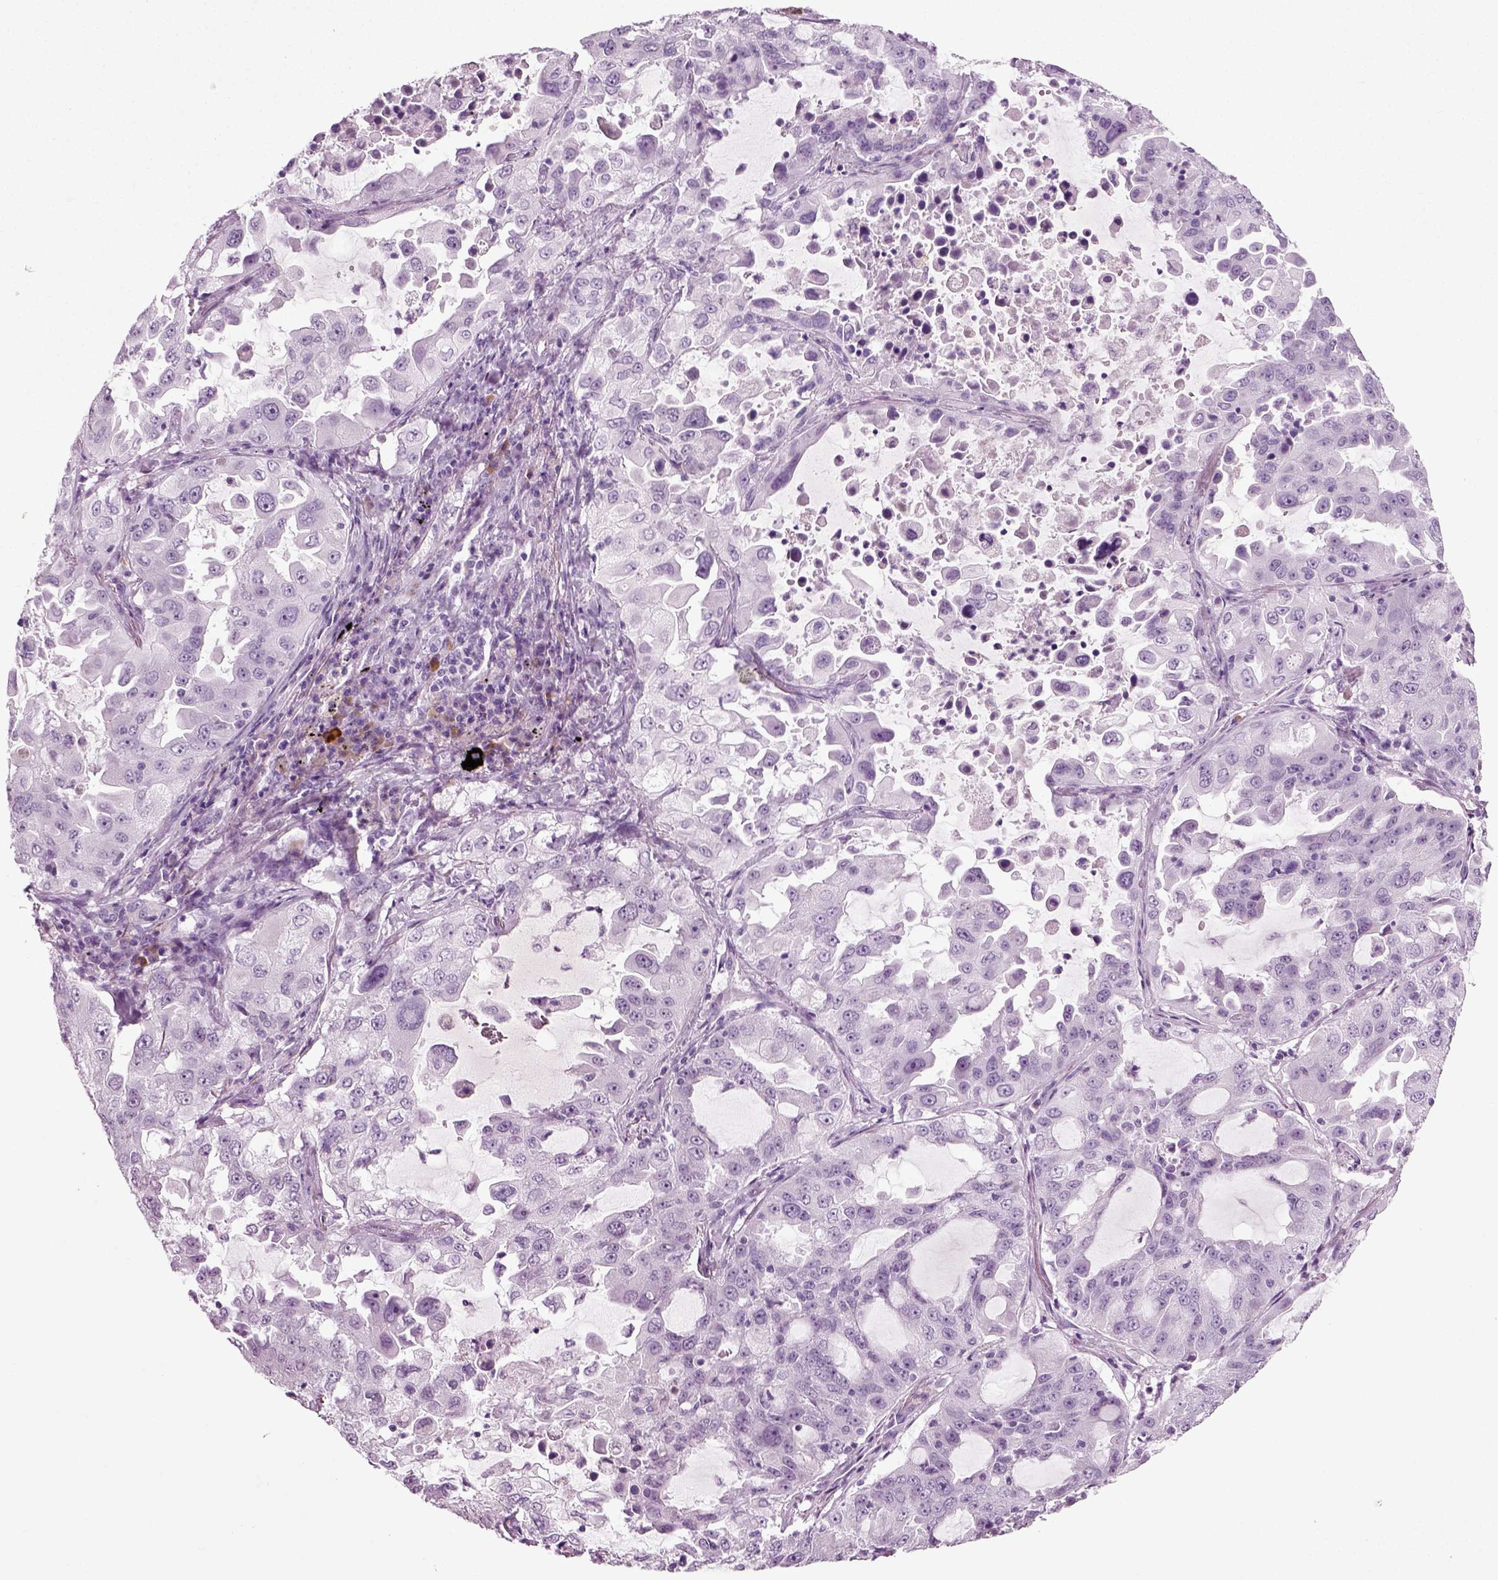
{"staining": {"intensity": "negative", "quantity": "none", "location": "none"}, "tissue": "lung cancer", "cell_type": "Tumor cells", "image_type": "cancer", "snomed": [{"axis": "morphology", "description": "Adenocarcinoma, NOS"}, {"axis": "topography", "description": "Lung"}], "caption": "The image displays no staining of tumor cells in lung cancer (adenocarcinoma). (Stains: DAB (3,3'-diaminobenzidine) immunohistochemistry (IHC) with hematoxylin counter stain, Microscopy: brightfield microscopy at high magnification).", "gene": "PRLH", "patient": {"sex": "female", "age": 61}}